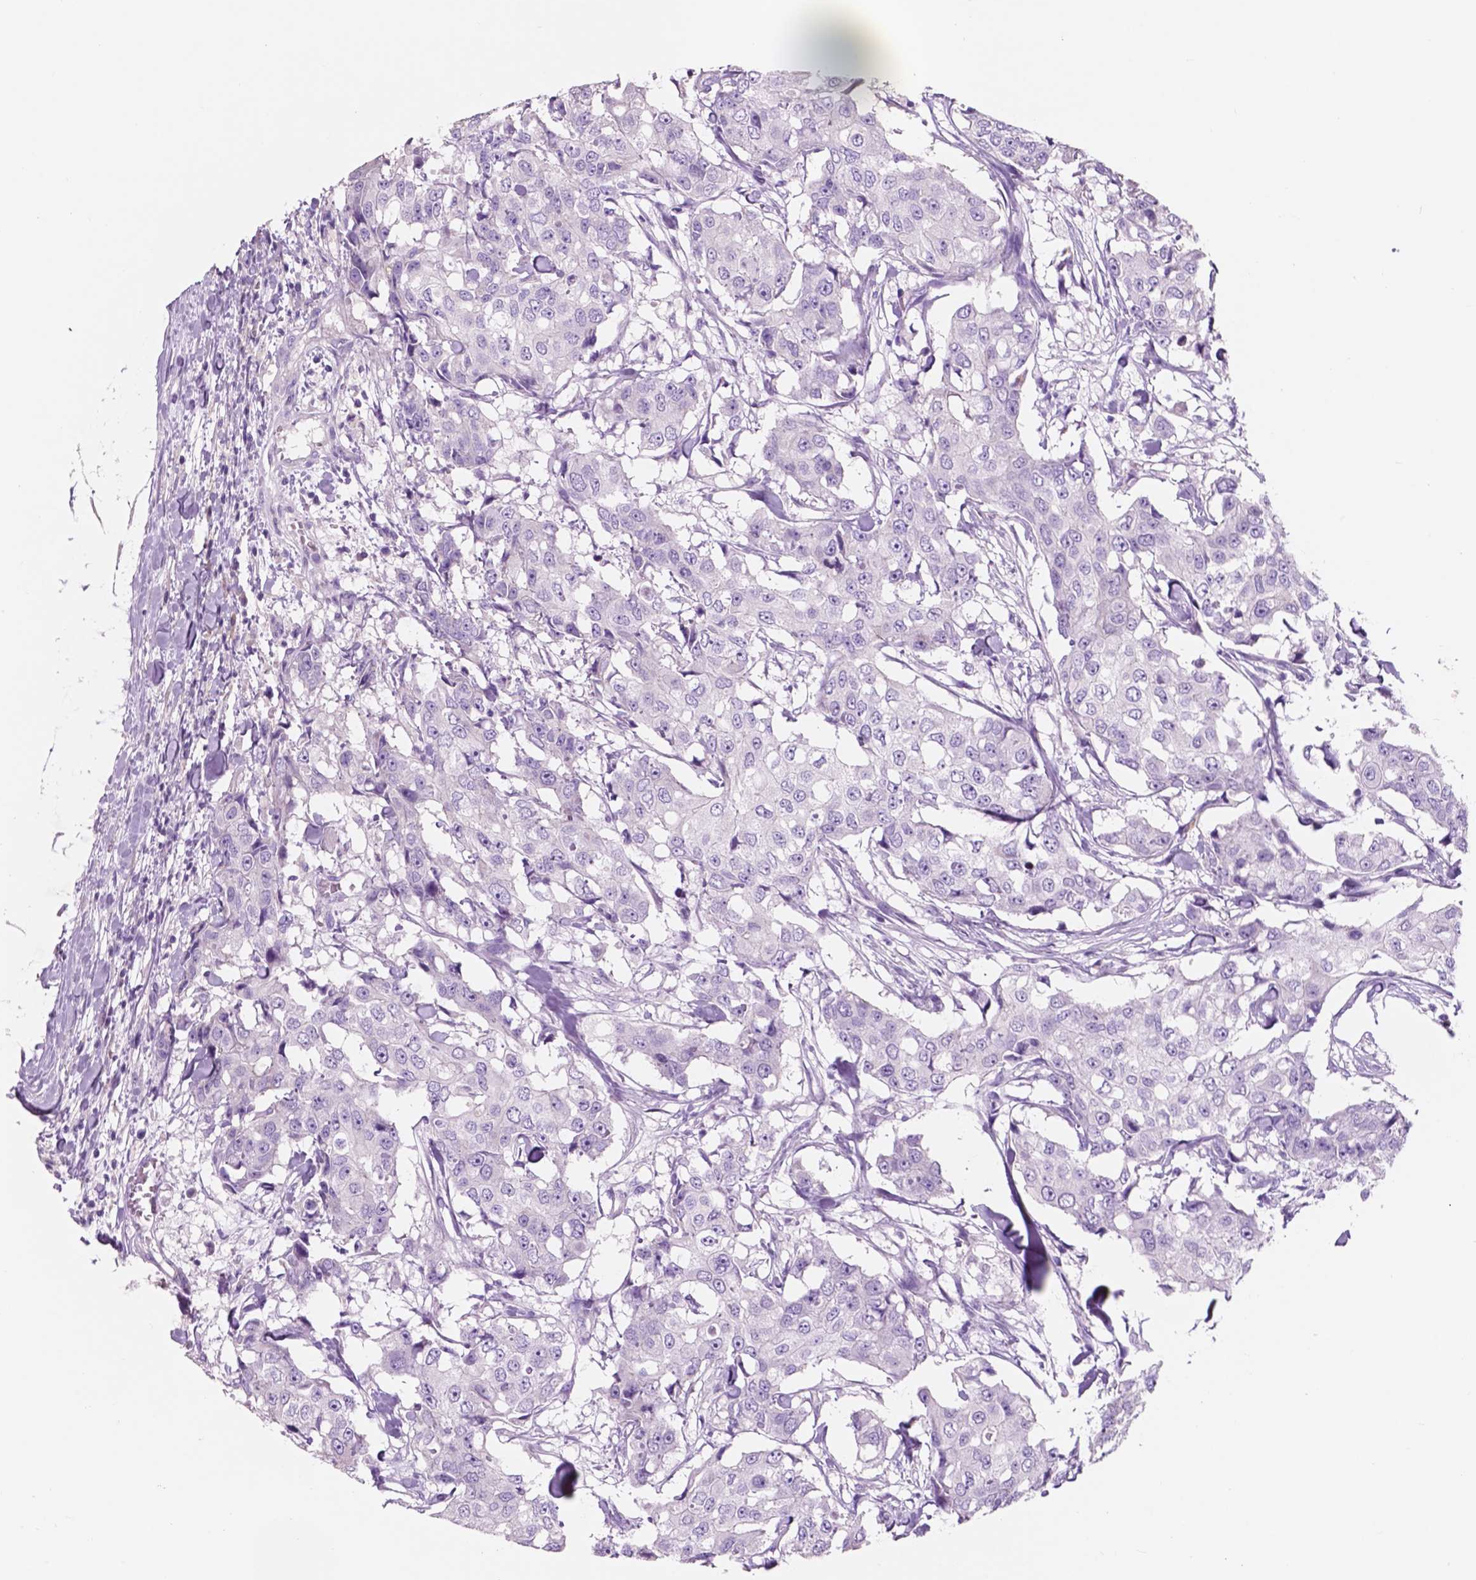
{"staining": {"intensity": "negative", "quantity": "none", "location": "none"}, "tissue": "breast cancer", "cell_type": "Tumor cells", "image_type": "cancer", "snomed": [{"axis": "morphology", "description": "Duct carcinoma"}, {"axis": "topography", "description": "Breast"}], "caption": "Breast cancer (invasive ductal carcinoma) was stained to show a protein in brown. There is no significant positivity in tumor cells. (DAB IHC, high magnification).", "gene": "CUZD1", "patient": {"sex": "female", "age": 27}}